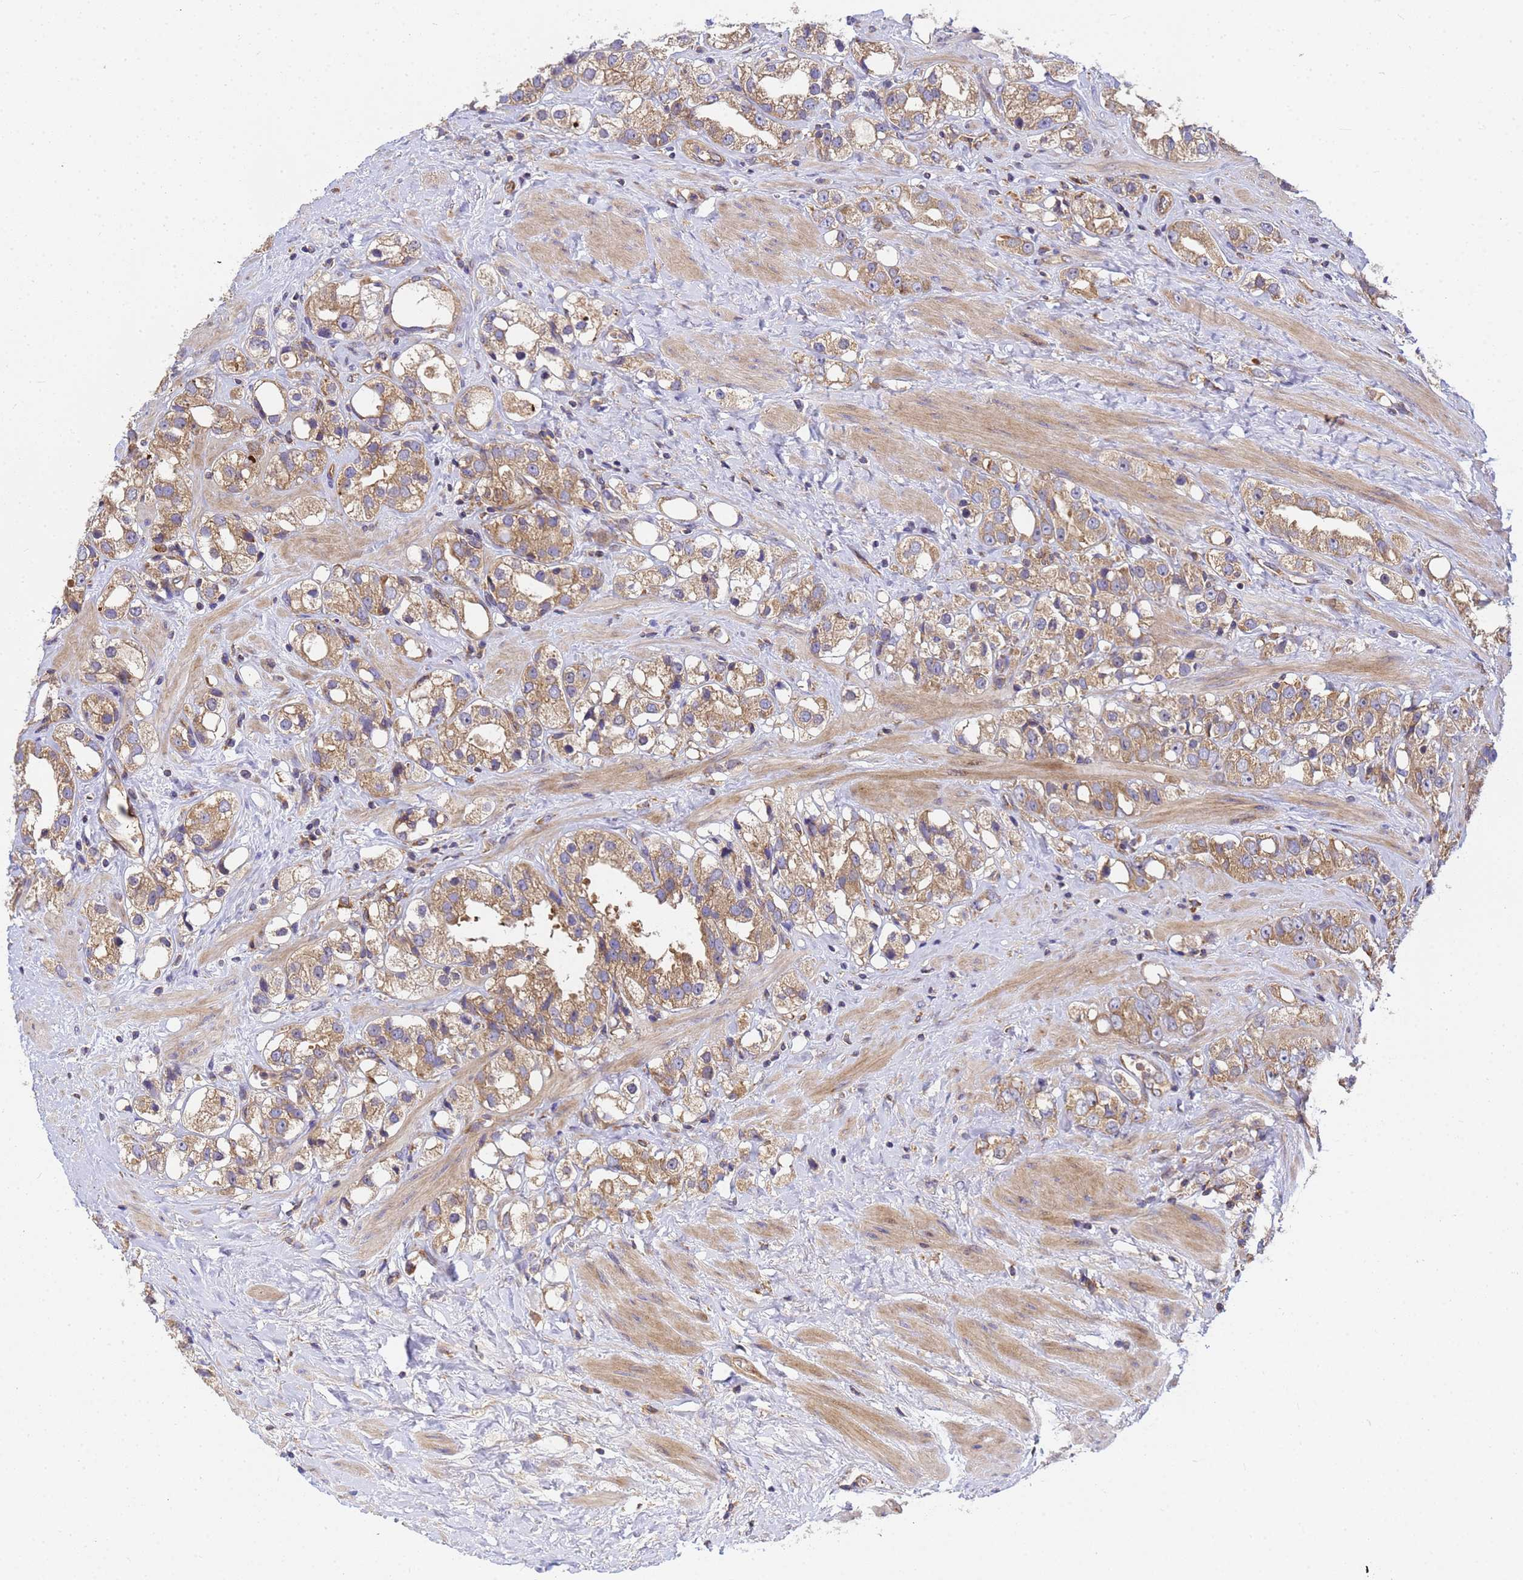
{"staining": {"intensity": "moderate", "quantity": ">75%", "location": "cytoplasmic/membranous"}, "tissue": "prostate cancer", "cell_type": "Tumor cells", "image_type": "cancer", "snomed": [{"axis": "morphology", "description": "Adenocarcinoma, NOS"}, {"axis": "topography", "description": "Prostate"}], "caption": "Prostate adenocarcinoma stained with a protein marker demonstrates moderate staining in tumor cells.", "gene": "BECN1", "patient": {"sex": "male", "age": 79}}